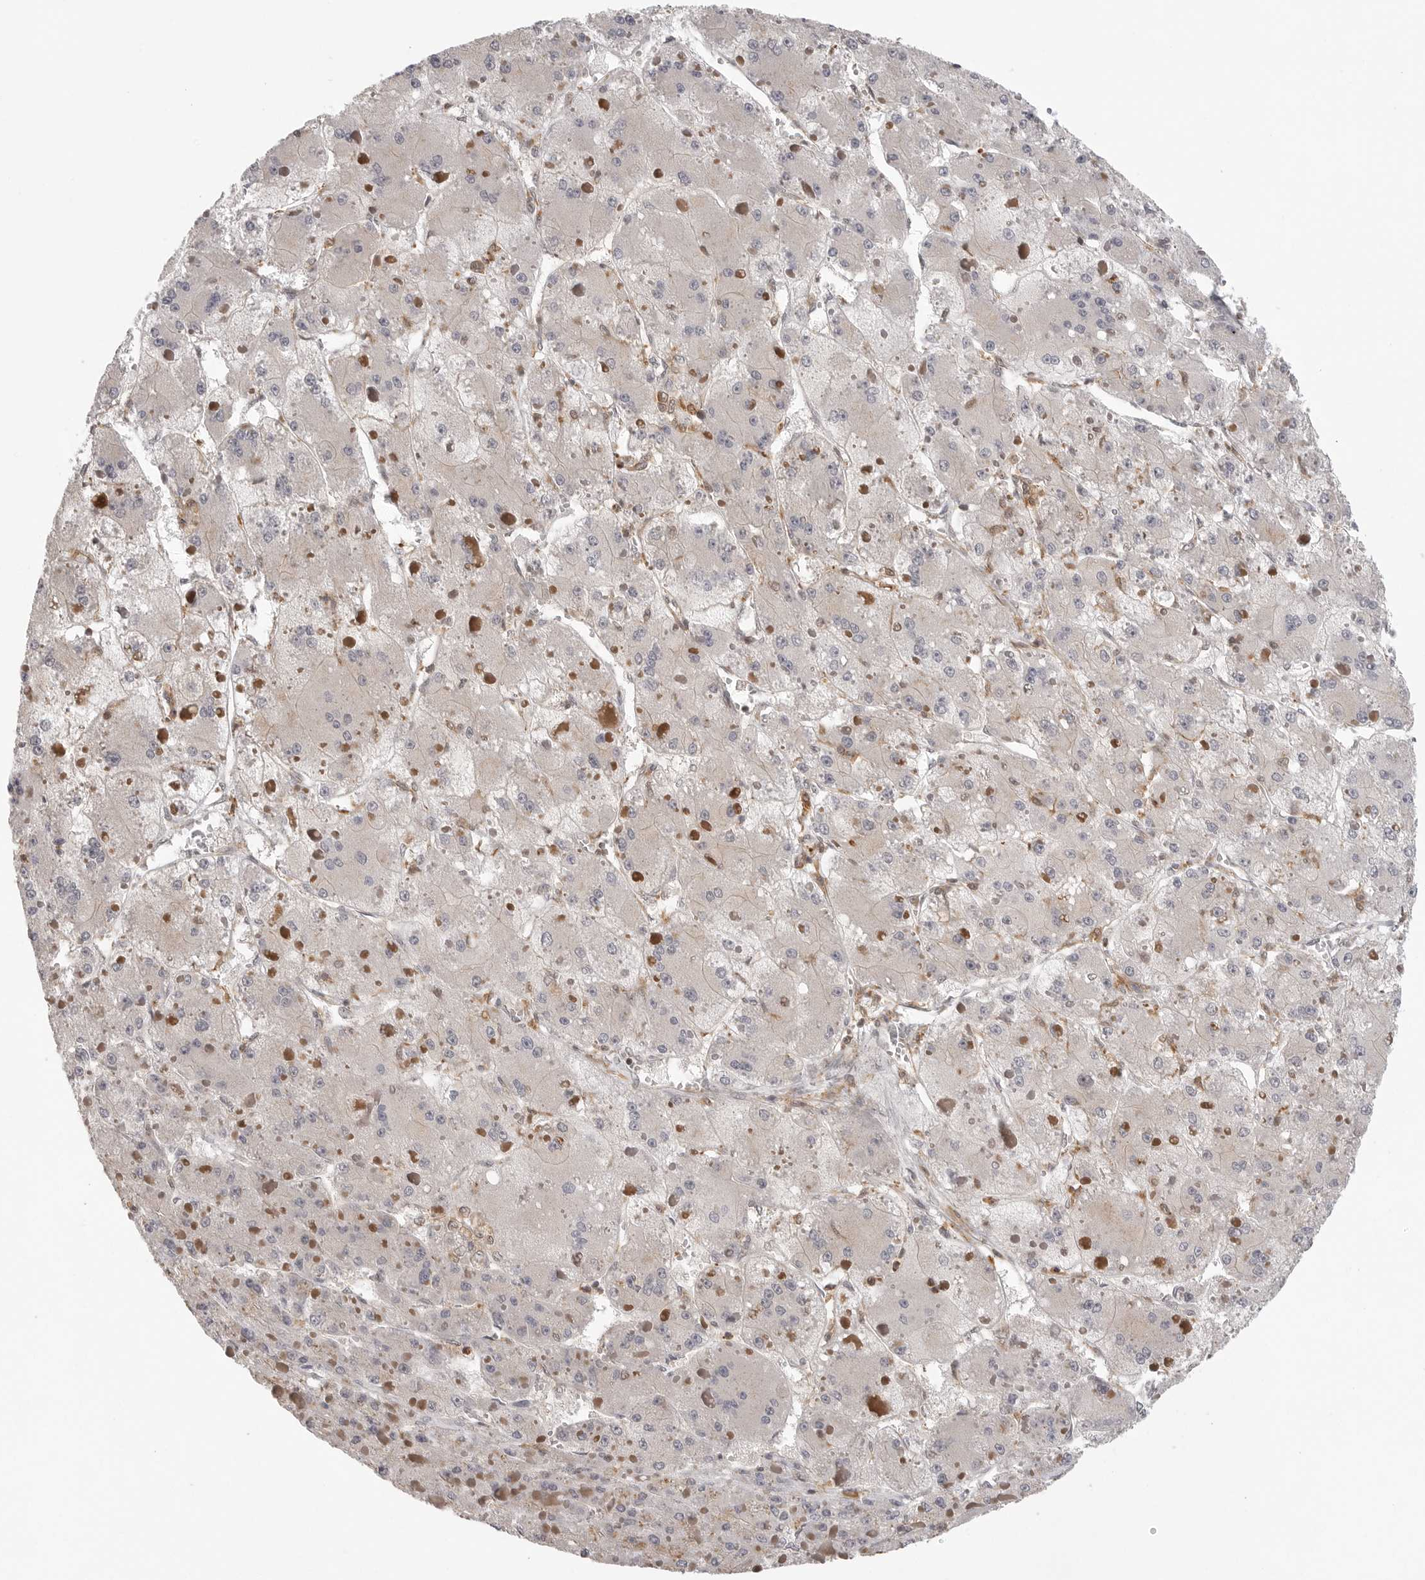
{"staining": {"intensity": "weak", "quantity": "<25%", "location": "cytoplasmic/membranous"}, "tissue": "liver cancer", "cell_type": "Tumor cells", "image_type": "cancer", "snomed": [{"axis": "morphology", "description": "Carcinoma, Hepatocellular, NOS"}, {"axis": "topography", "description": "Liver"}], "caption": "High power microscopy histopathology image of an IHC image of liver cancer (hepatocellular carcinoma), revealing no significant positivity in tumor cells.", "gene": "DBNL", "patient": {"sex": "female", "age": 73}}